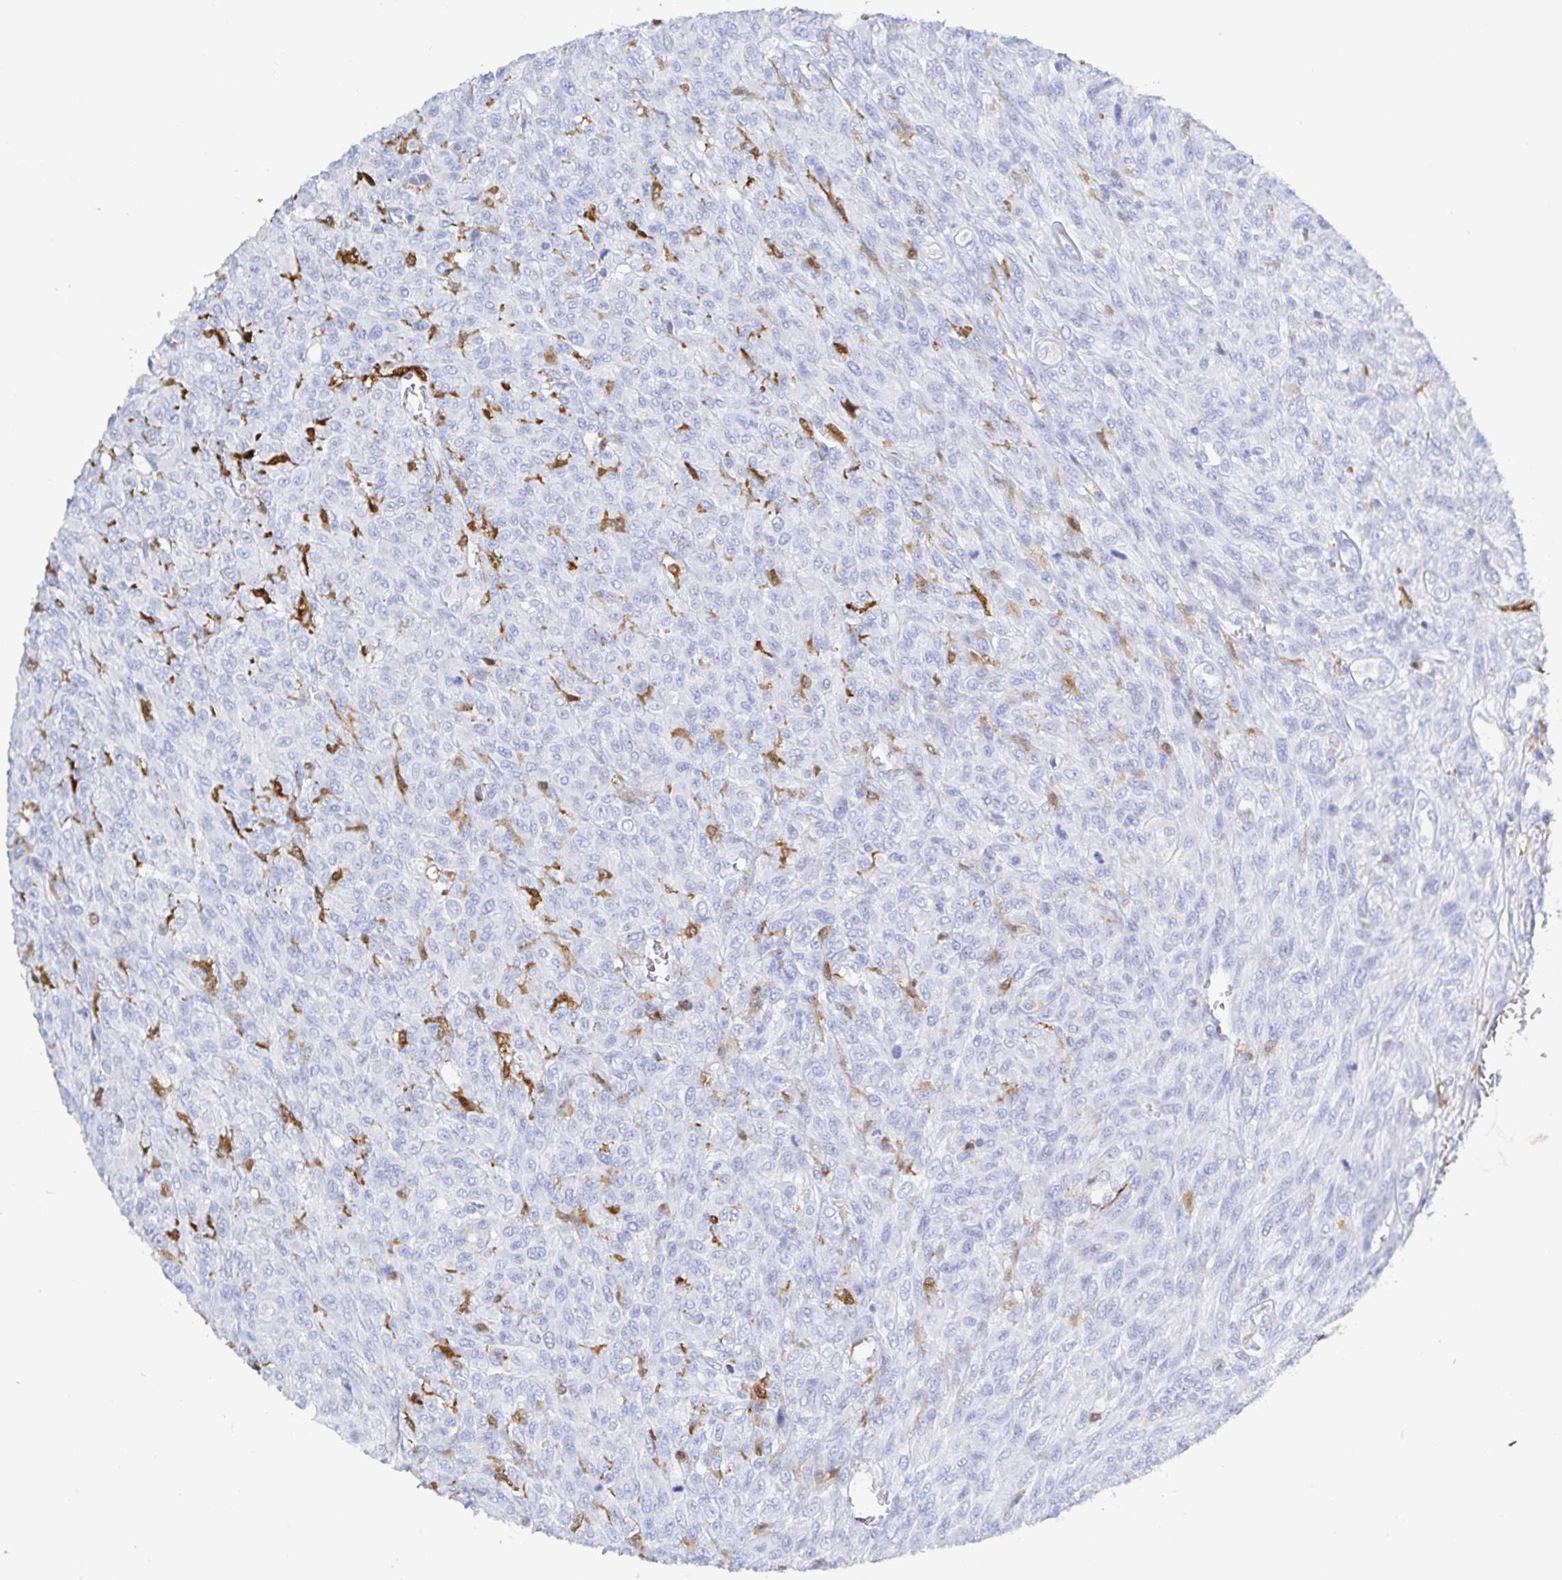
{"staining": {"intensity": "negative", "quantity": "none", "location": "none"}, "tissue": "renal cancer", "cell_type": "Tumor cells", "image_type": "cancer", "snomed": [{"axis": "morphology", "description": "Adenocarcinoma, NOS"}, {"axis": "topography", "description": "Kidney"}], "caption": "Immunohistochemical staining of renal cancer (adenocarcinoma) demonstrates no significant expression in tumor cells.", "gene": "OR2A4", "patient": {"sex": "male", "age": 58}}